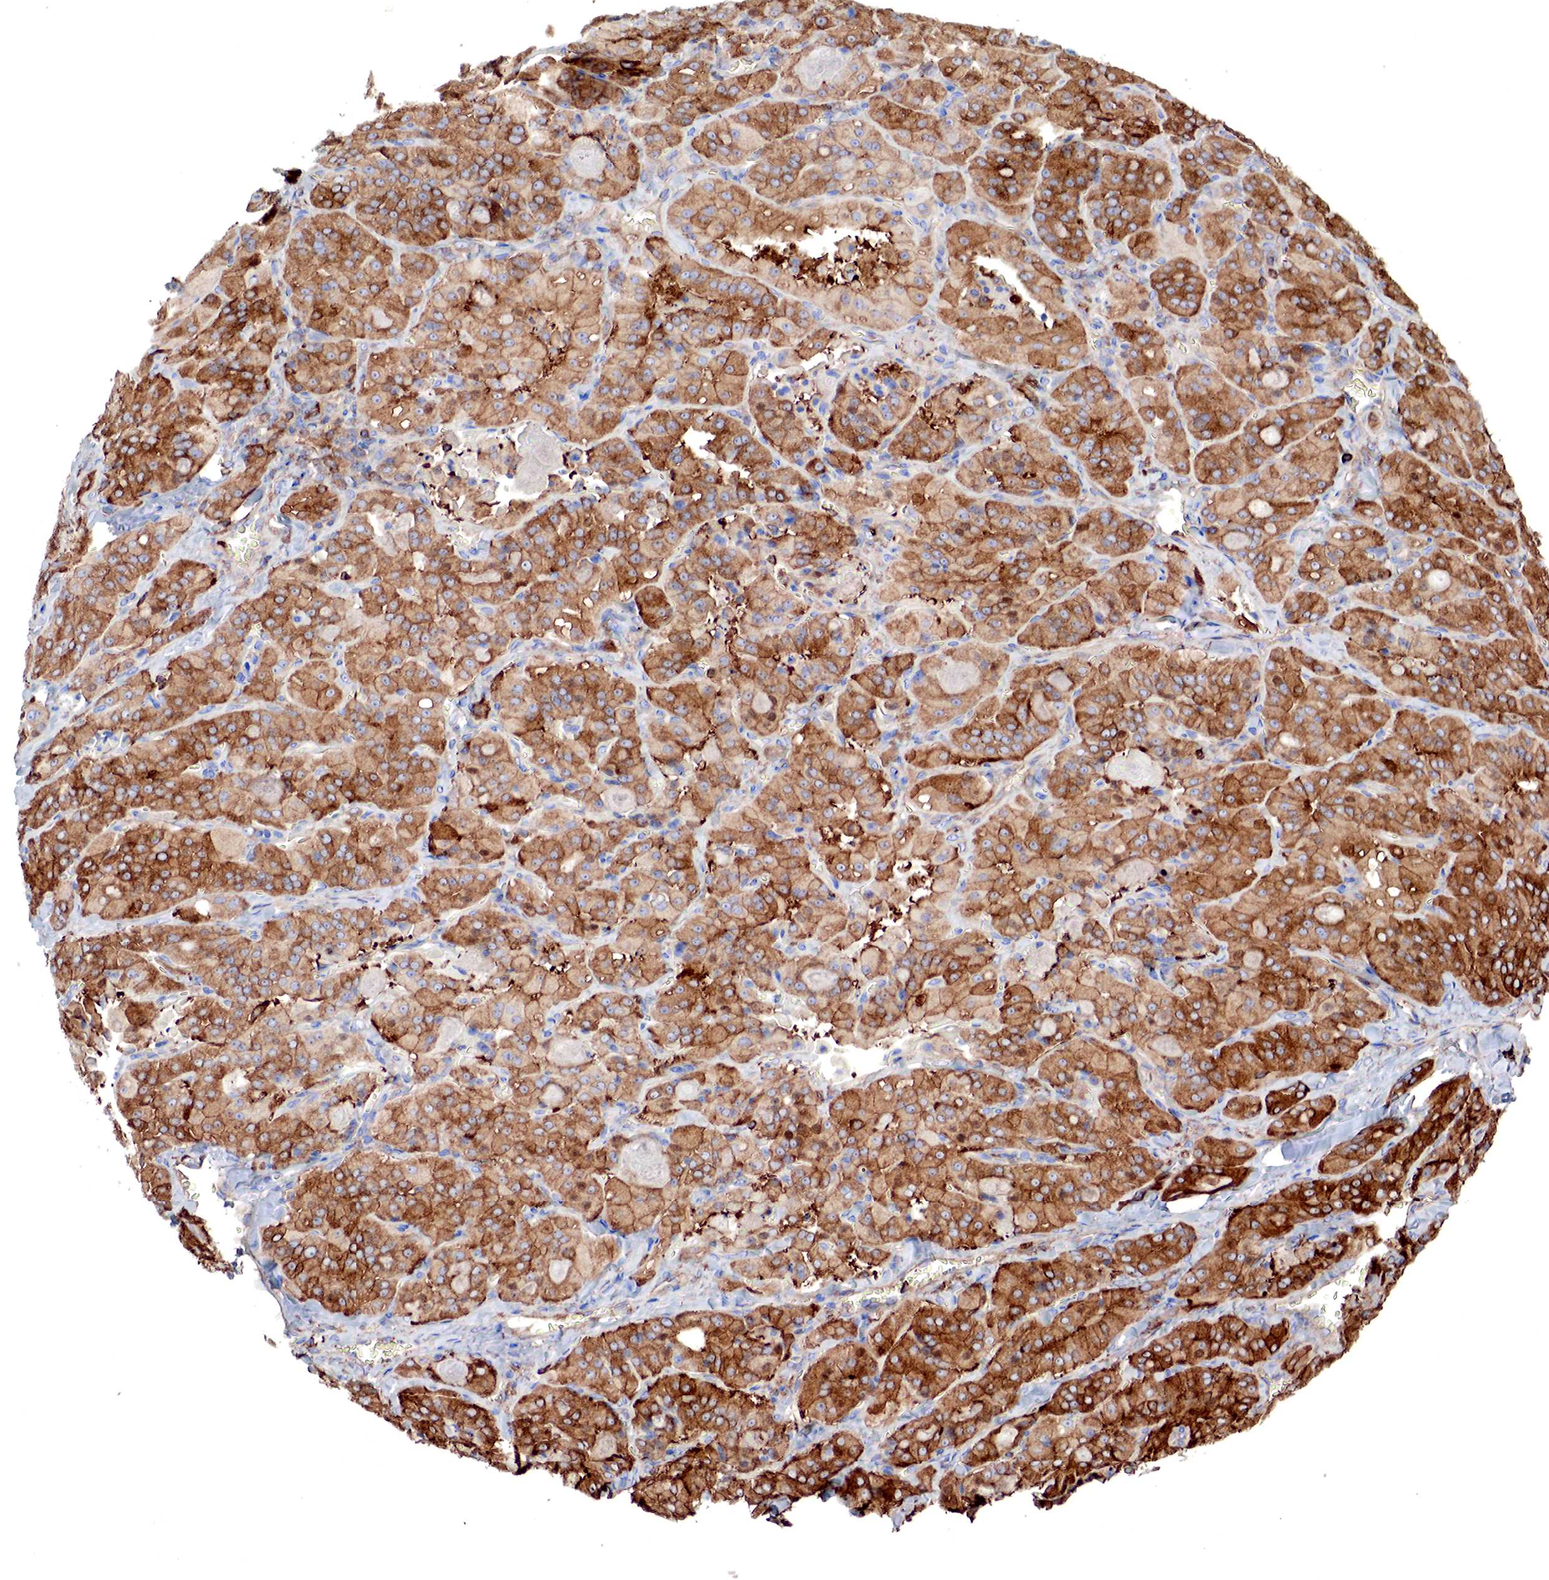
{"staining": {"intensity": "strong", "quantity": ">75%", "location": "cytoplasmic/membranous"}, "tissue": "thyroid cancer", "cell_type": "Tumor cells", "image_type": "cancer", "snomed": [{"axis": "morphology", "description": "Carcinoma, NOS"}, {"axis": "topography", "description": "Thyroid gland"}], "caption": "Thyroid carcinoma stained with a brown dye demonstrates strong cytoplasmic/membranous positive expression in approximately >75% of tumor cells.", "gene": "G6PD", "patient": {"sex": "male", "age": 76}}